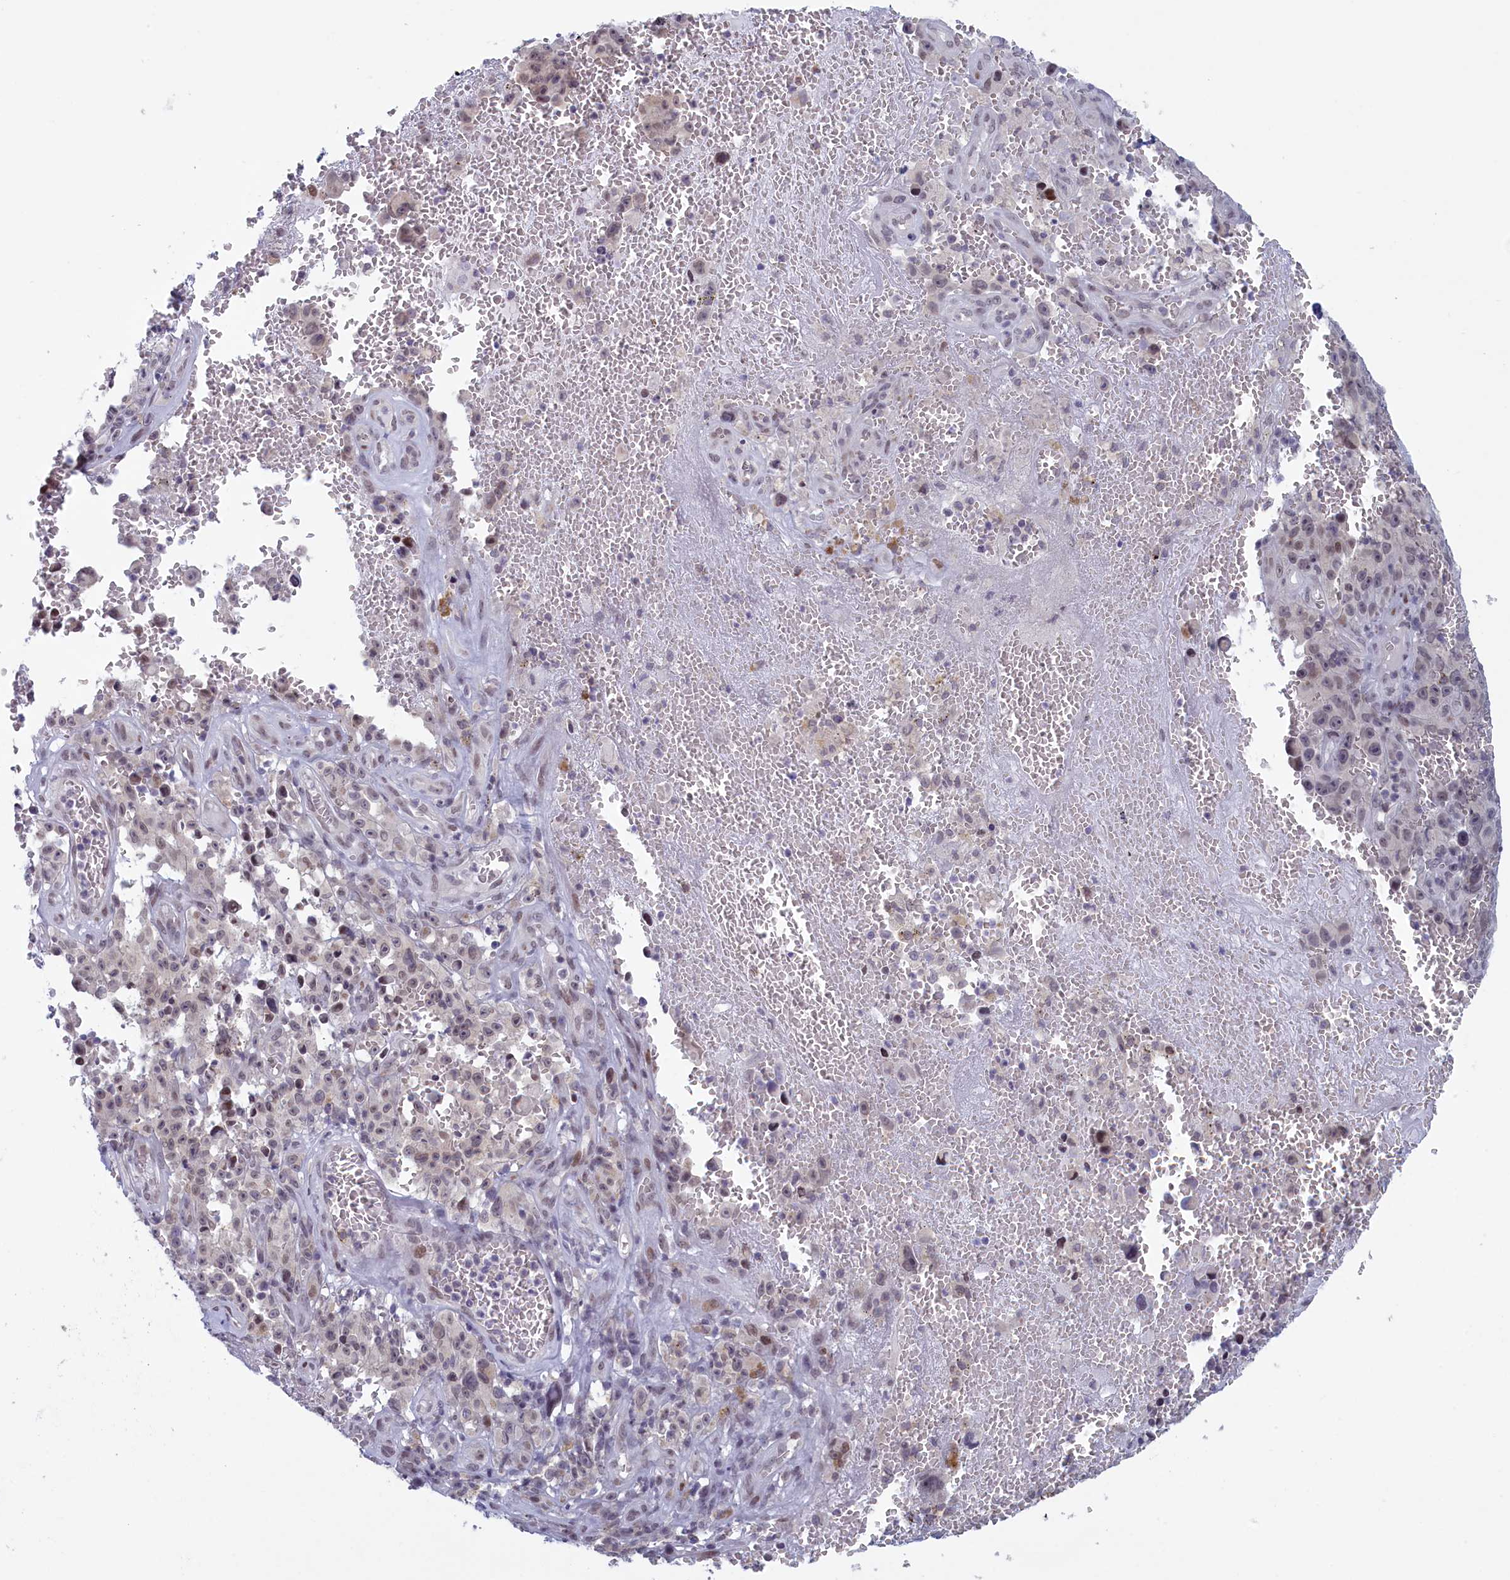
{"staining": {"intensity": "moderate", "quantity": "<25%", "location": "nuclear"}, "tissue": "melanoma", "cell_type": "Tumor cells", "image_type": "cancer", "snomed": [{"axis": "morphology", "description": "Malignant melanoma, NOS"}, {"axis": "topography", "description": "Skin"}], "caption": "The photomicrograph shows staining of melanoma, revealing moderate nuclear protein expression (brown color) within tumor cells.", "gene": "ATF7IP2", "patient": {"sex": "female", "age": 82}}